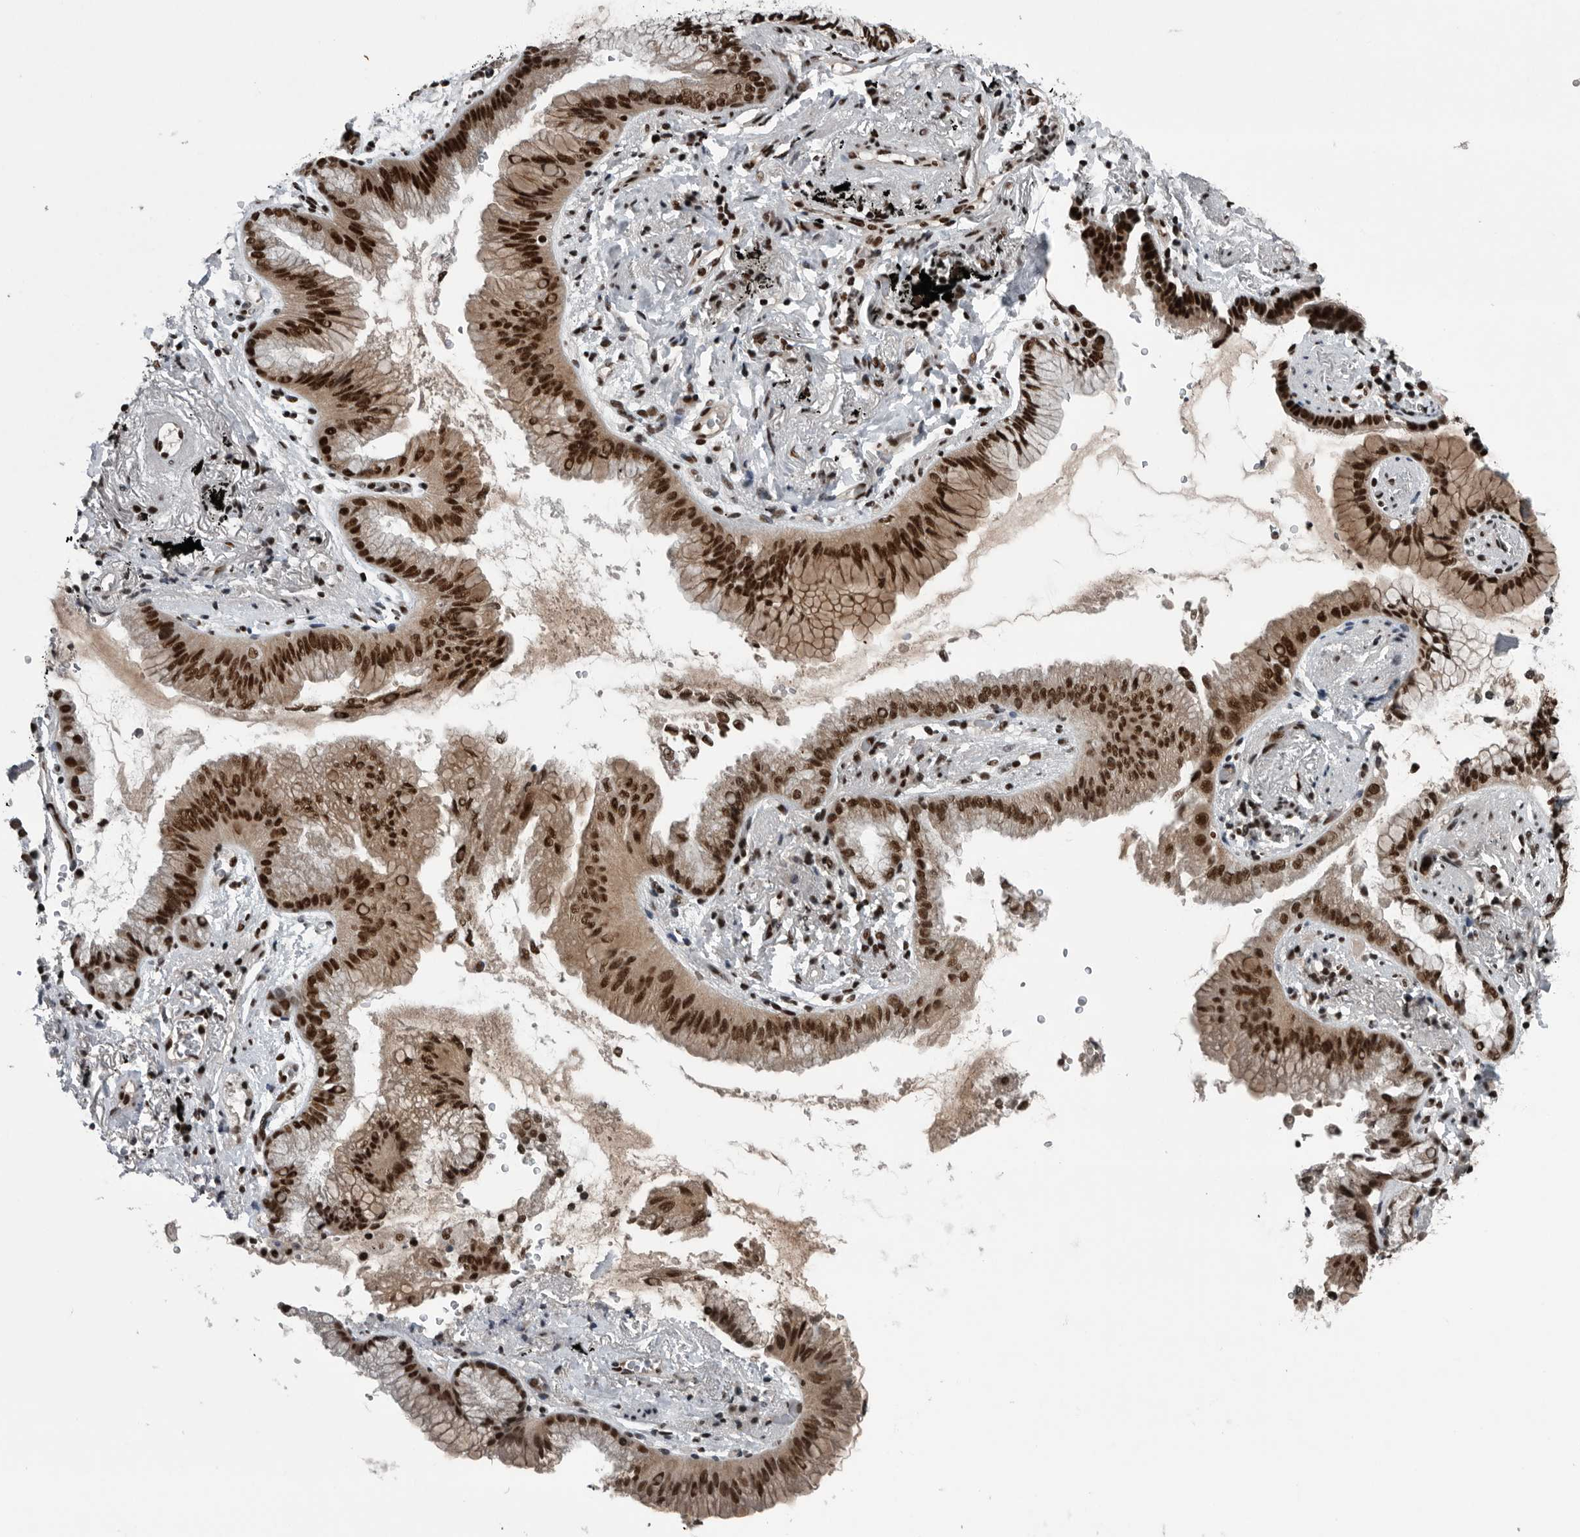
{"staining": {"intensity": "strong", "quantity": ">75%", "location": "nuclear"}, "tissue": "lung cancer", "cell_type": "Tumor cells", "image_type": "cancer", "snomed": [{"axis": "morphology", "description": "Adenocarcinoma, NOS"}, {"axis": "topography", "description": "Lung"}], "caption": "Immunohistochemistry of human lung cancer (adenocarcinoma) demonstrates high levels of strong nuclear staining in about >75% of tumor cells.", "gene": "SENP7", "patient": {"sex": "female", "age": 70}}